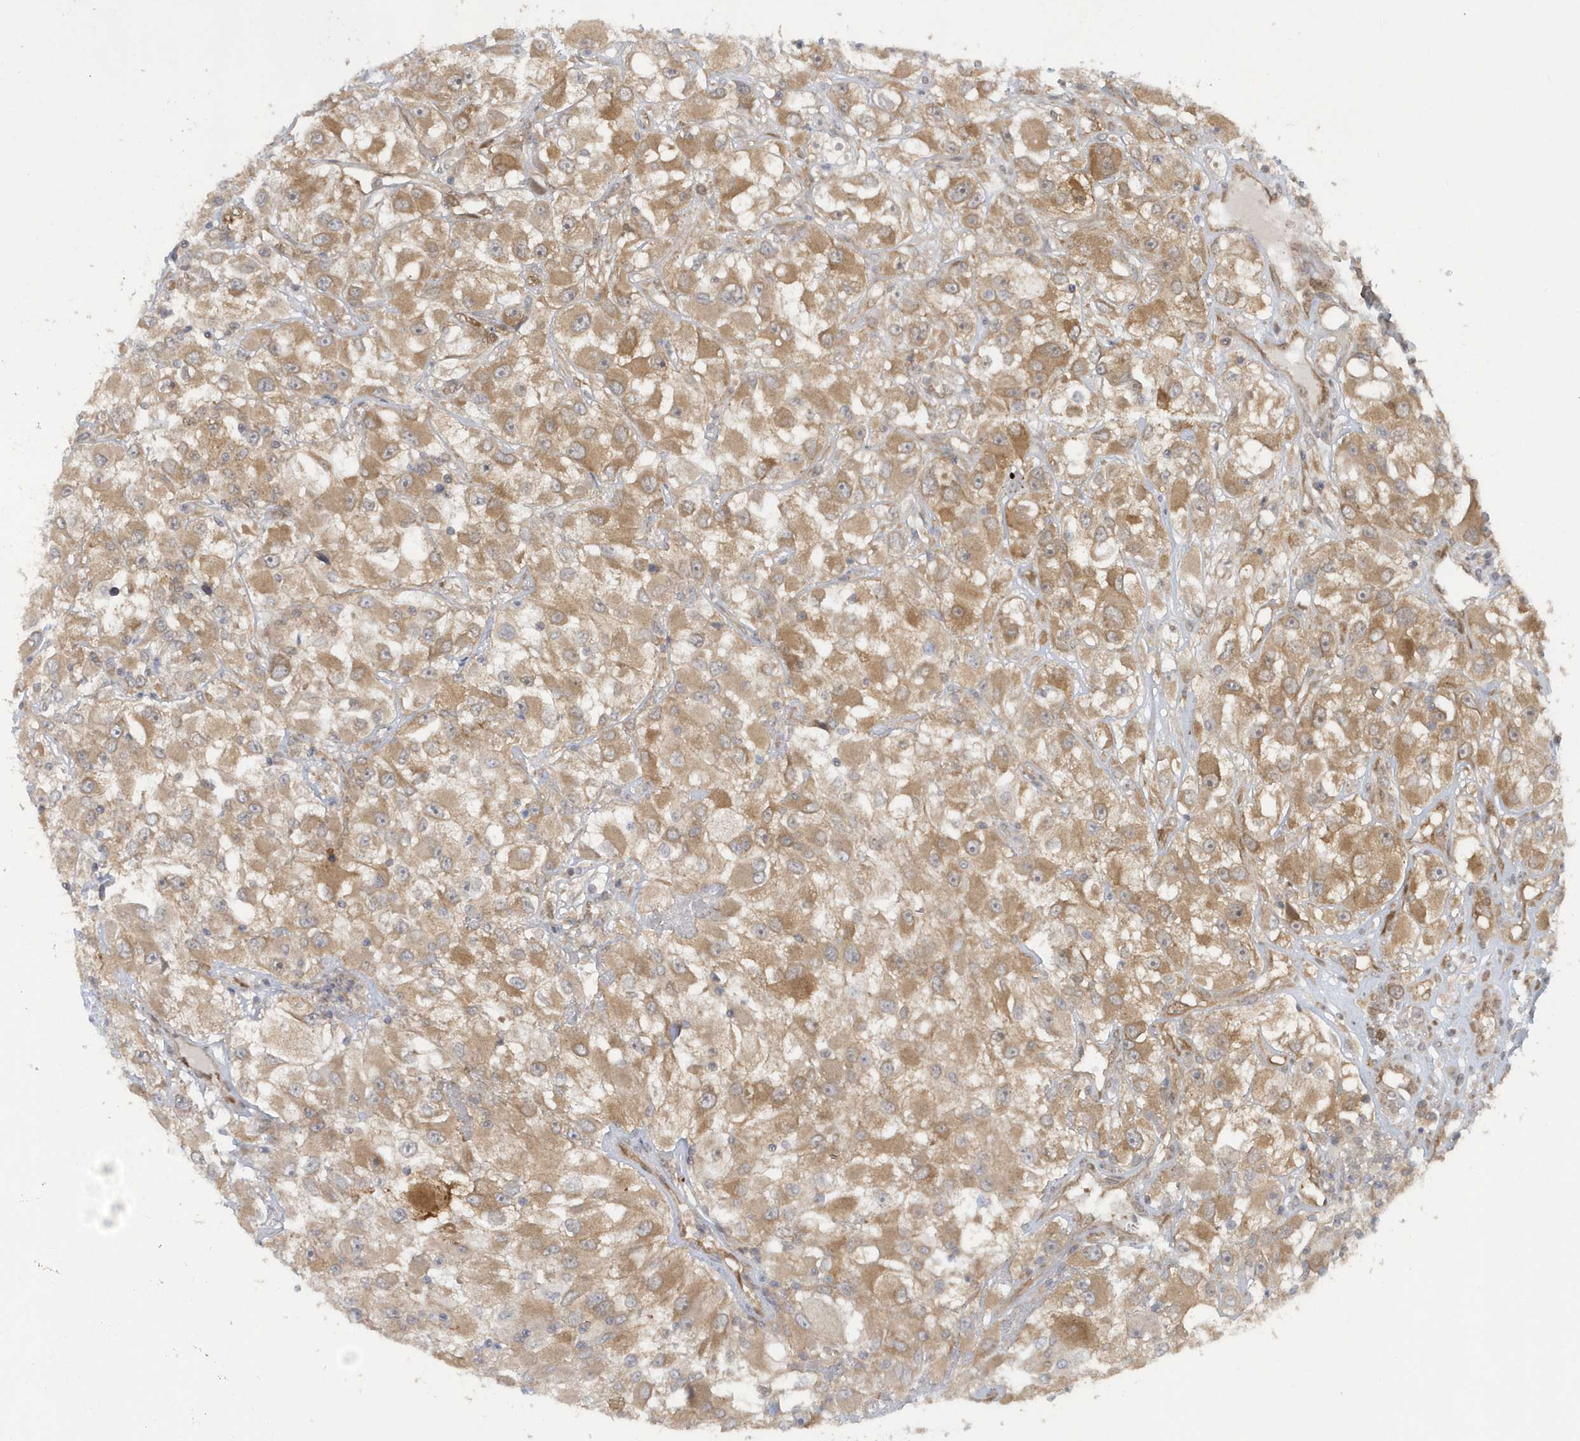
{"staining": {"intensity": "moderate", "quantity": ">75%", "location": "cytoplasmic/membranous"}, "tissue": "renal cancer", "cell_type": "Tumor cells", "image_type": "cancer", "snomed": [{"axis": "morphology", "description": "Adenocarcinoma, NOS"}, {"axis": "topography", "description": "Kidney"}], "caption": "Protein expression analysis of renal cancer (adenocarcinoma) exhibits moderate cytoplasmic/membranous staining in about >75% of tumor cells. The protein of interest is stained brown, and the nuclei are stained in blue (DAB (3,3'-diaminobenzidine) IHC with brightfield microscopy, high magnification).", "gene": "ATG4A", "patient": {"sex": "female", "age": 52}}